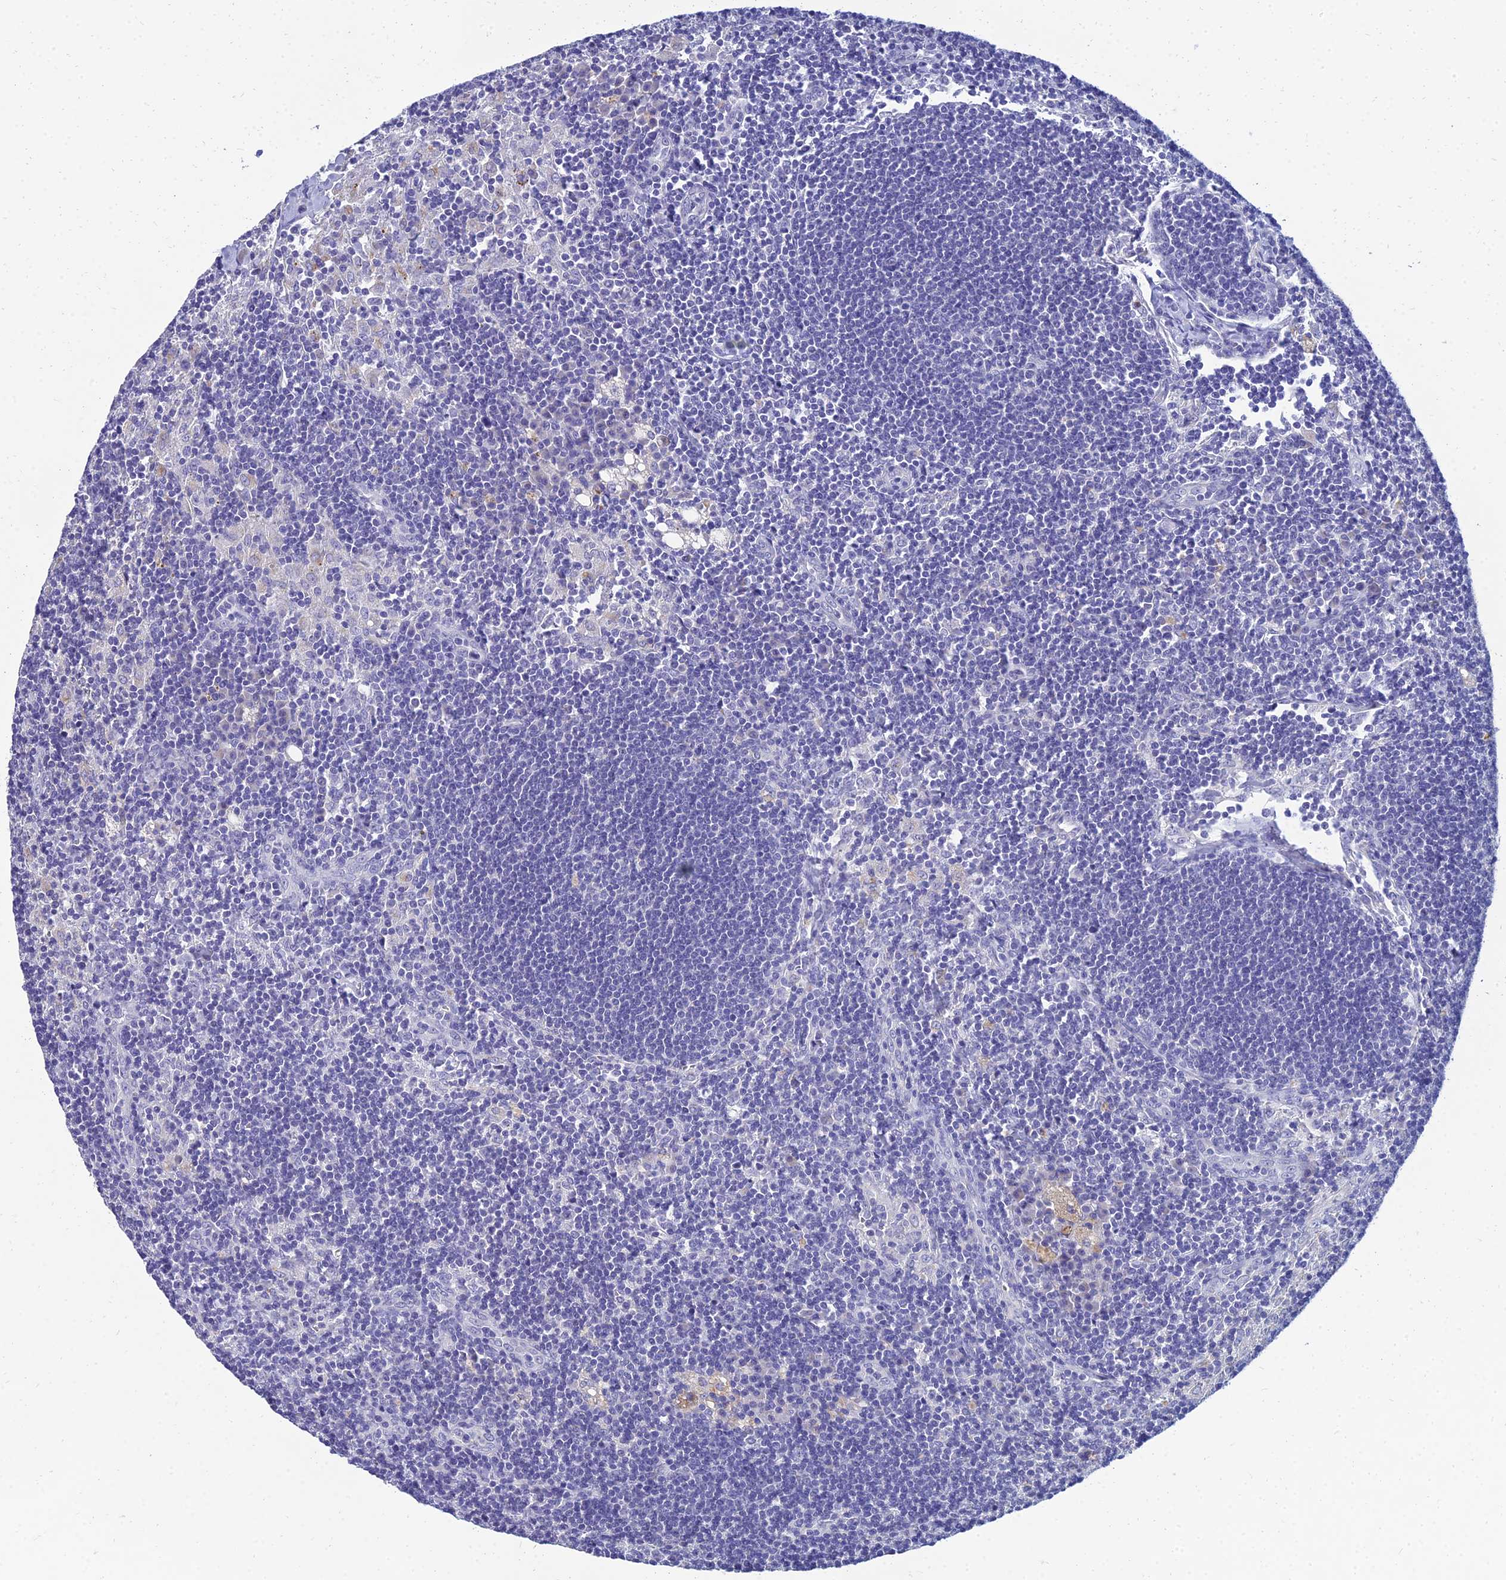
{"staining": {"intensity": "negative", "quantity": "none", "location": "none"}, "tissue": "lymph node", "cell_type": "Germinal center cells", "image_type": "normal", "snomed": [{"axis": "morphology", "description": "Normal tissue, NOS"}, {"axis": "topography", "description": "Lymph node"}], "caption": "IHC of normal lymph node exhibits no staining in germinal center cells. (Immunohistochemistry (ihc), brightfield microscopy, high magnification).", "gene": "NPY", "patient": {"sex": "male", "age": 24}}